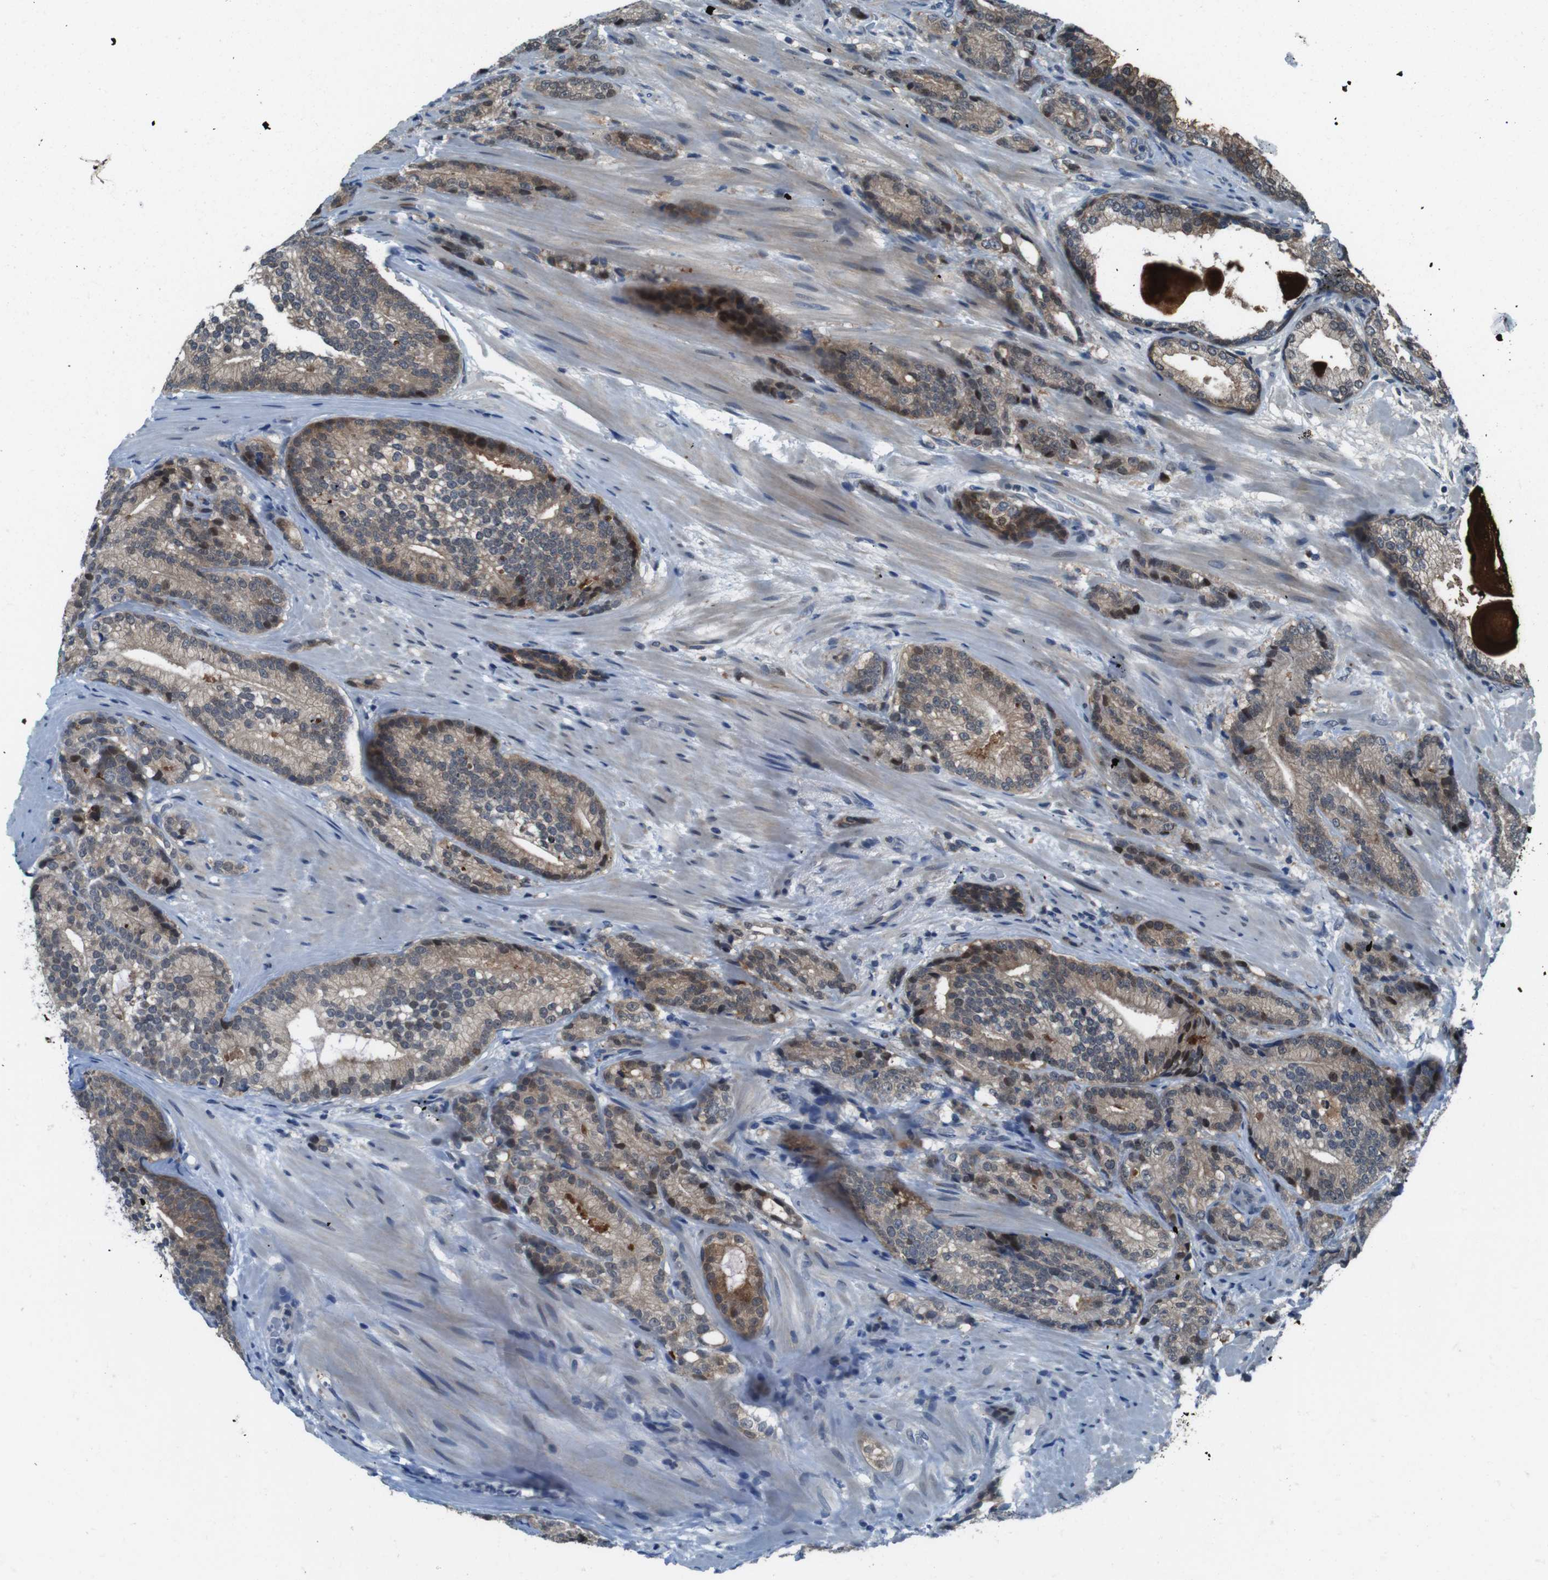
{"staining": {"intensity": "weak", "quantity": ">75%", "location": "cytoplasmic/membranous"}, "tissue": "prostate cancer", "cell_type": "Tumor cells", "image_type": "cancer", "snomed": [{"axis": "morphology", "description": "Adenocarcinoma, High grade"}, {"axis": "topography", "description": "Prostate"}], "caption": "Weak cytoplasmic/membranous expression for a protein is seen in about >75% of tumor cells of prostate cancer (adenocarcinoma (high-grade)) using immunohistochemistry (IHC).", "gene": "LRP5", "patient": {"sex": "male", "age": 61}}